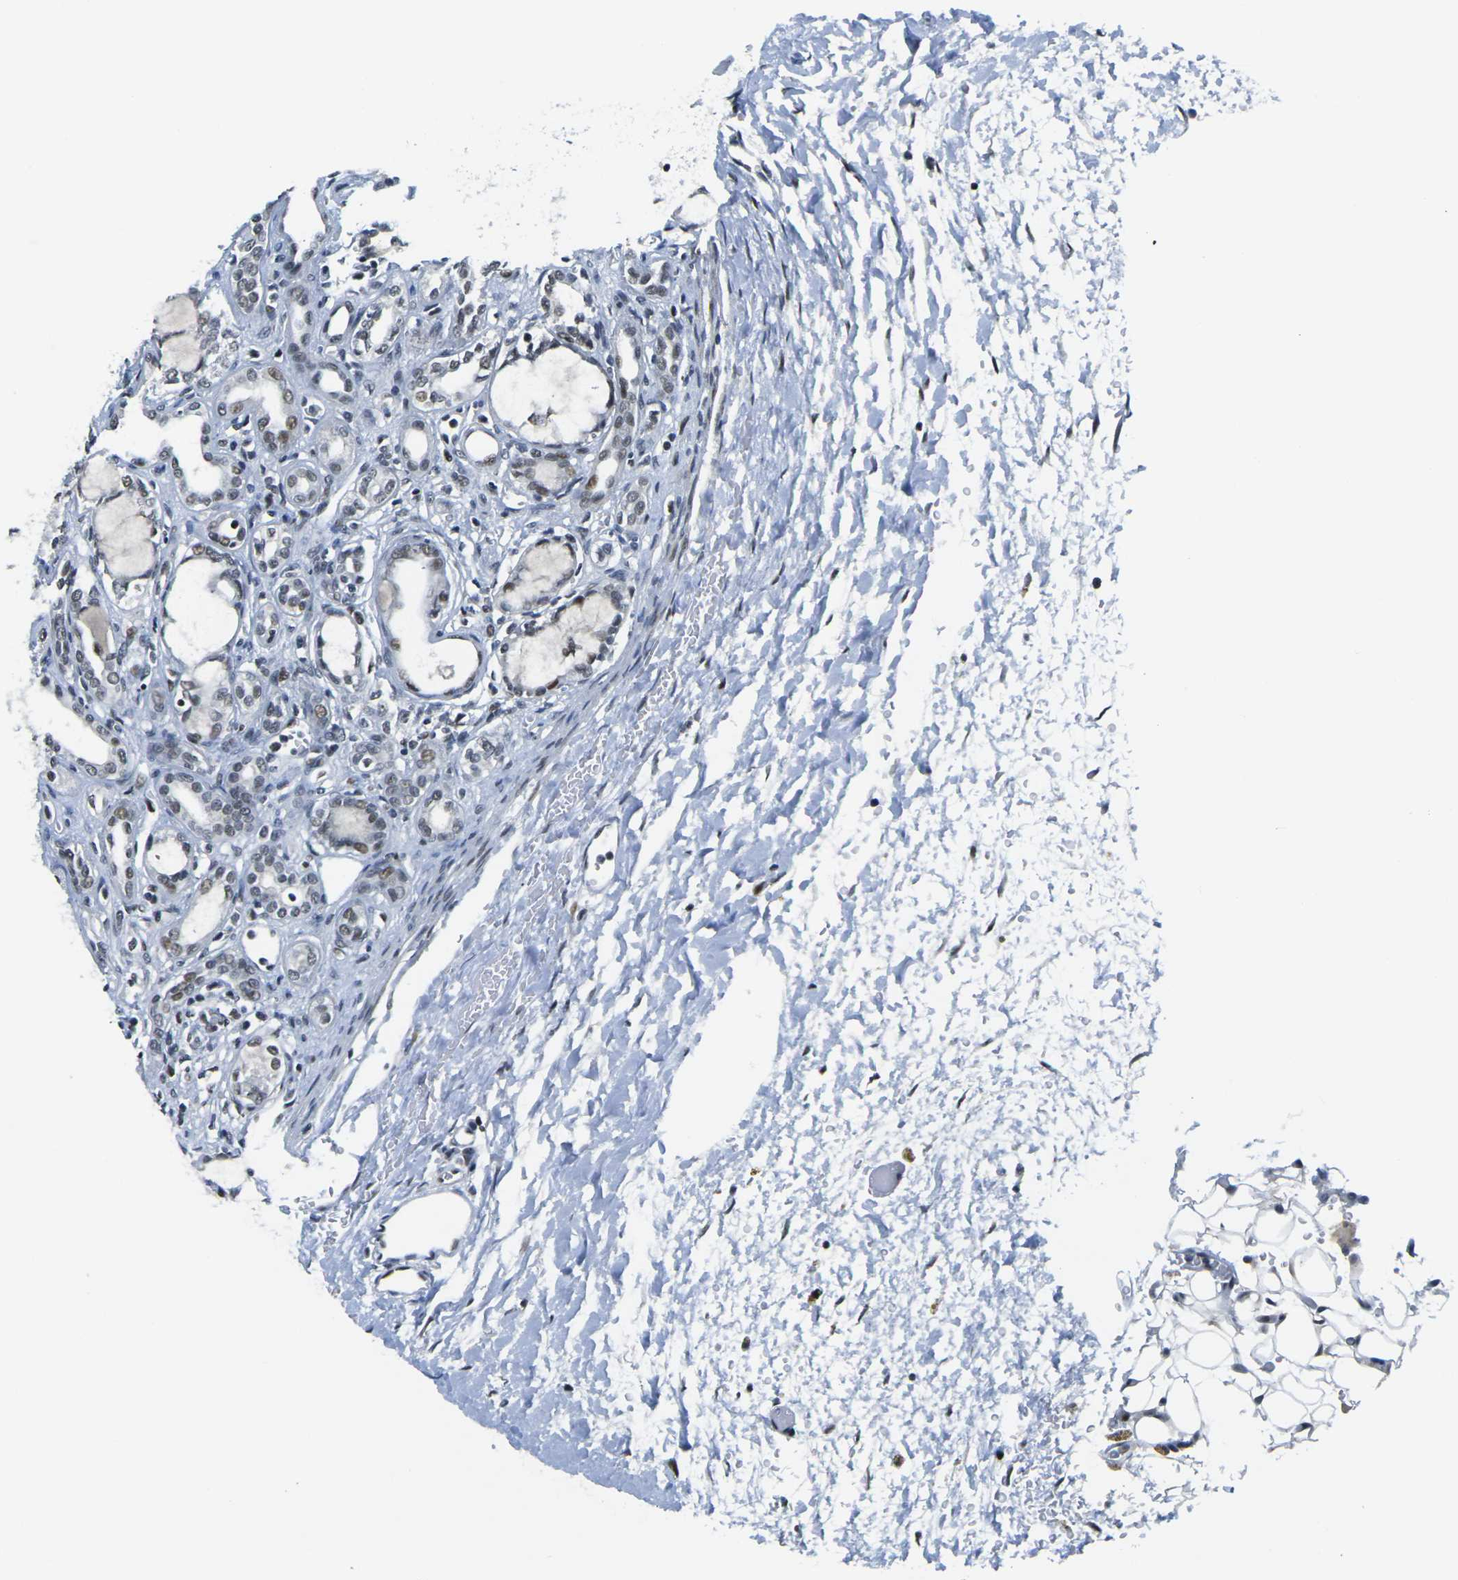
{"staining": {"intensity": "moderate", "quantity": "<25%", "location": "nuclear"}, "tissue": "kidney", "cell_type": "Cells in glomeruli", "image_type": "normal", "snomed": [{"axis": "morphology", "description": "Normal tissue, NOS"}, {"axis": "topography", "description": "Kidney"}], "caption": "Unremarkable kidney was stained to show a protein in brown. There is low levels of moderate nuclear expression in approximately <25% of cells in glomeruli.", "gene": "PRPF8", "patient": {"sex": "male", "age": 7}}